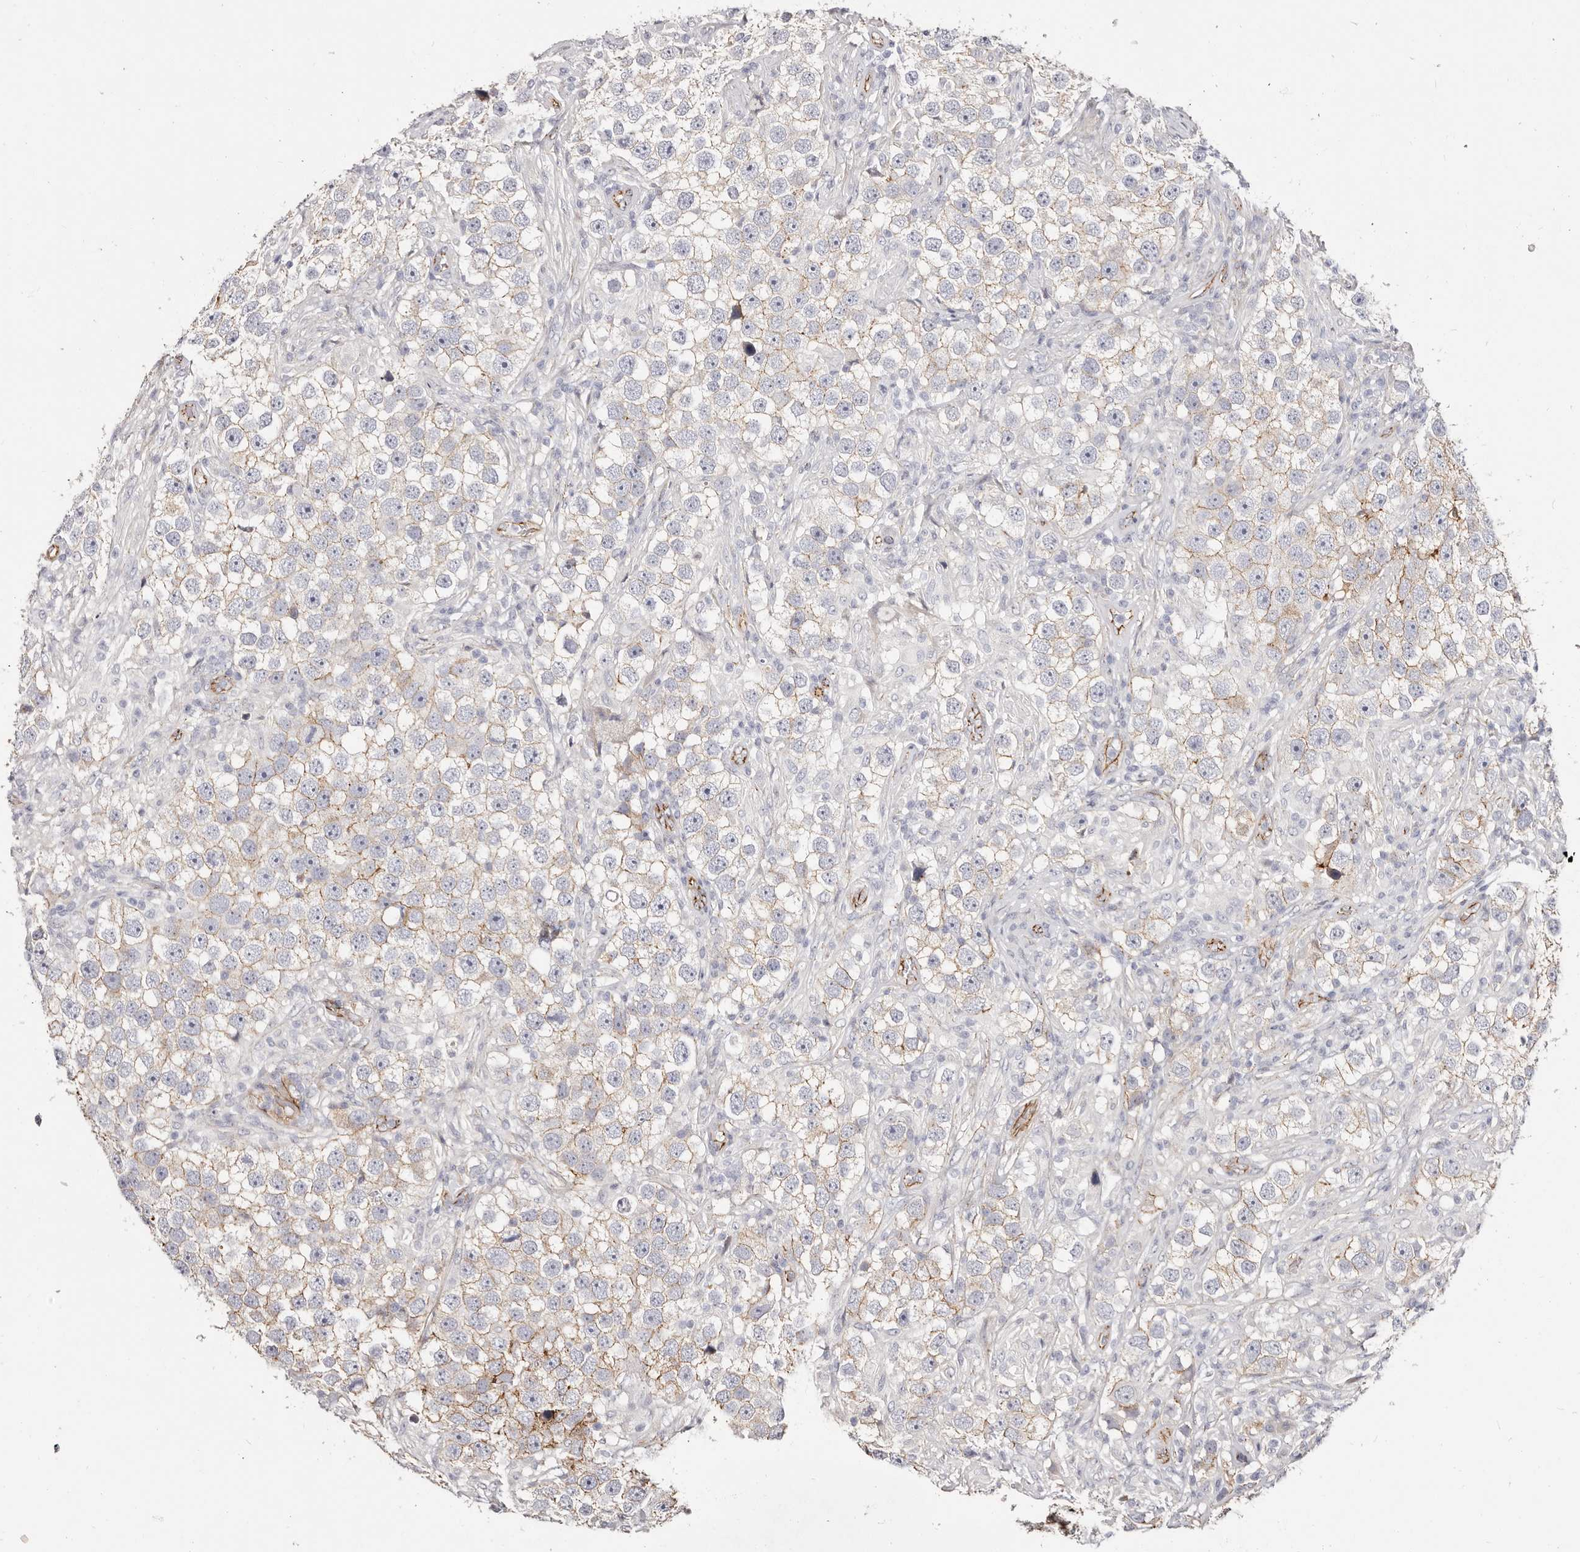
{"staining": {"intensity": "moderate", "quantity": "<25%", "location": "cytoplasmic/membranous"}, "tissue": "testis cancer", "cell_type": "Tumor cells", "image_type": "cancer", "snomed": [{"axis": "morphology", "description": "Seminoma, NOS"}, {"axis": "topography", "description": "Testis"}], "caption": "Protein positivity by immunohistochemistry (IHC) demonstrates moderate cytoplasmic/membranous expression in about <25% of tumor cells in seminoma (testis).", "gene": "CTNNB1", "patient": {"sex": "male", "age": 49}}